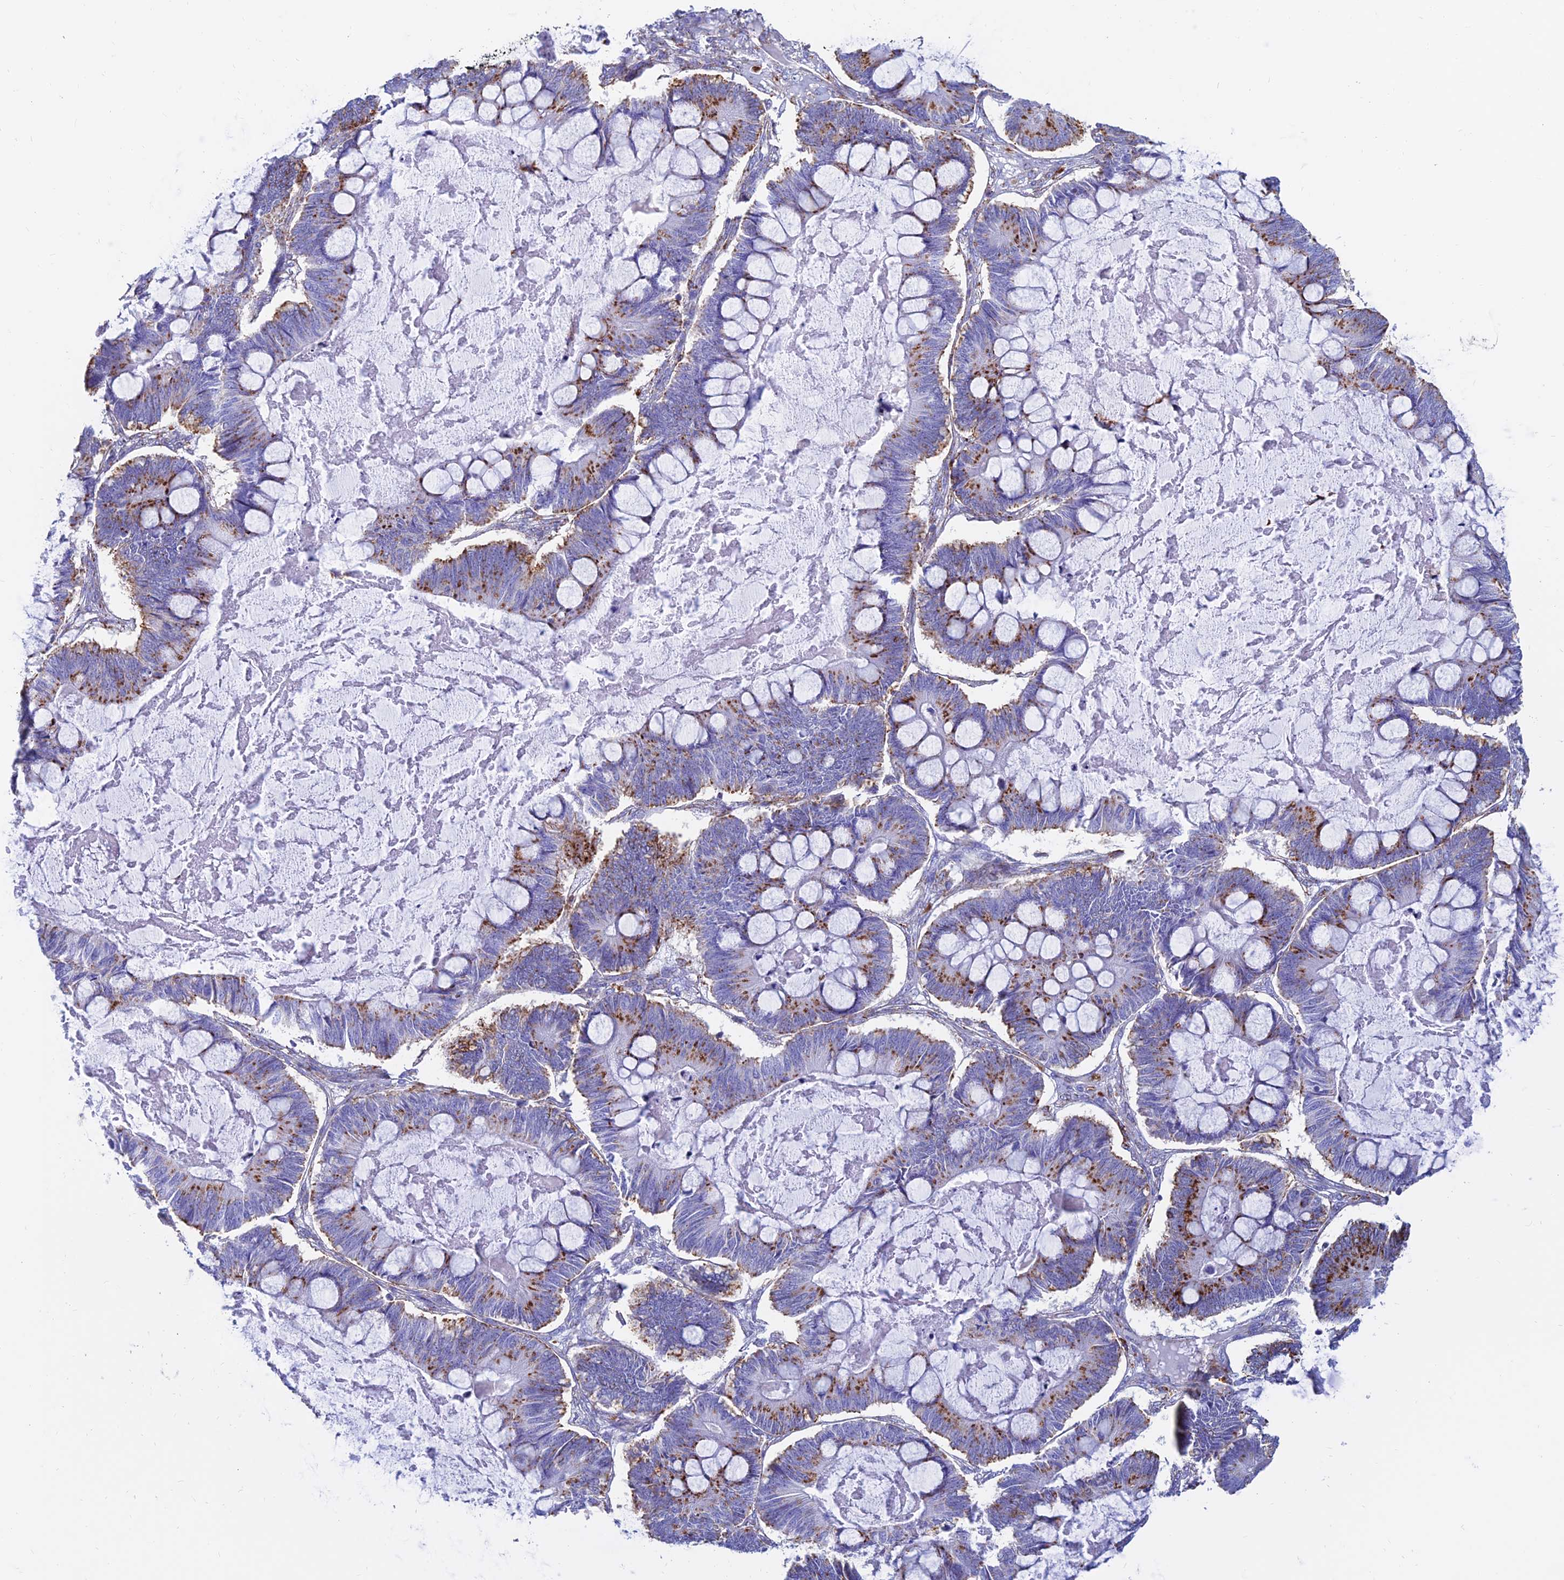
{"staining": {"intensity": "moderate", "quantity": "25%-75%", "location": "cytoplasmic/membranous"}, "tissue": "ovarian cancer", "cell_type": "Tumor cells", "image_type": "cancer", "snomed": [{"axis": "morphology", "description": "Cystadenocarcinoma, mucinous, NOS"}, {"axis": "topography", "description": "Ovary"}], "caption": "Immunohistochemical staining of ovarian mucinous cystadenocarcinoma shows moderate cytoplasmic/membranous protein expression in approximately 25%-75% of tumor cells.", "gene": "SPNS1", "patient": {"sex": "female", "age": 61}}